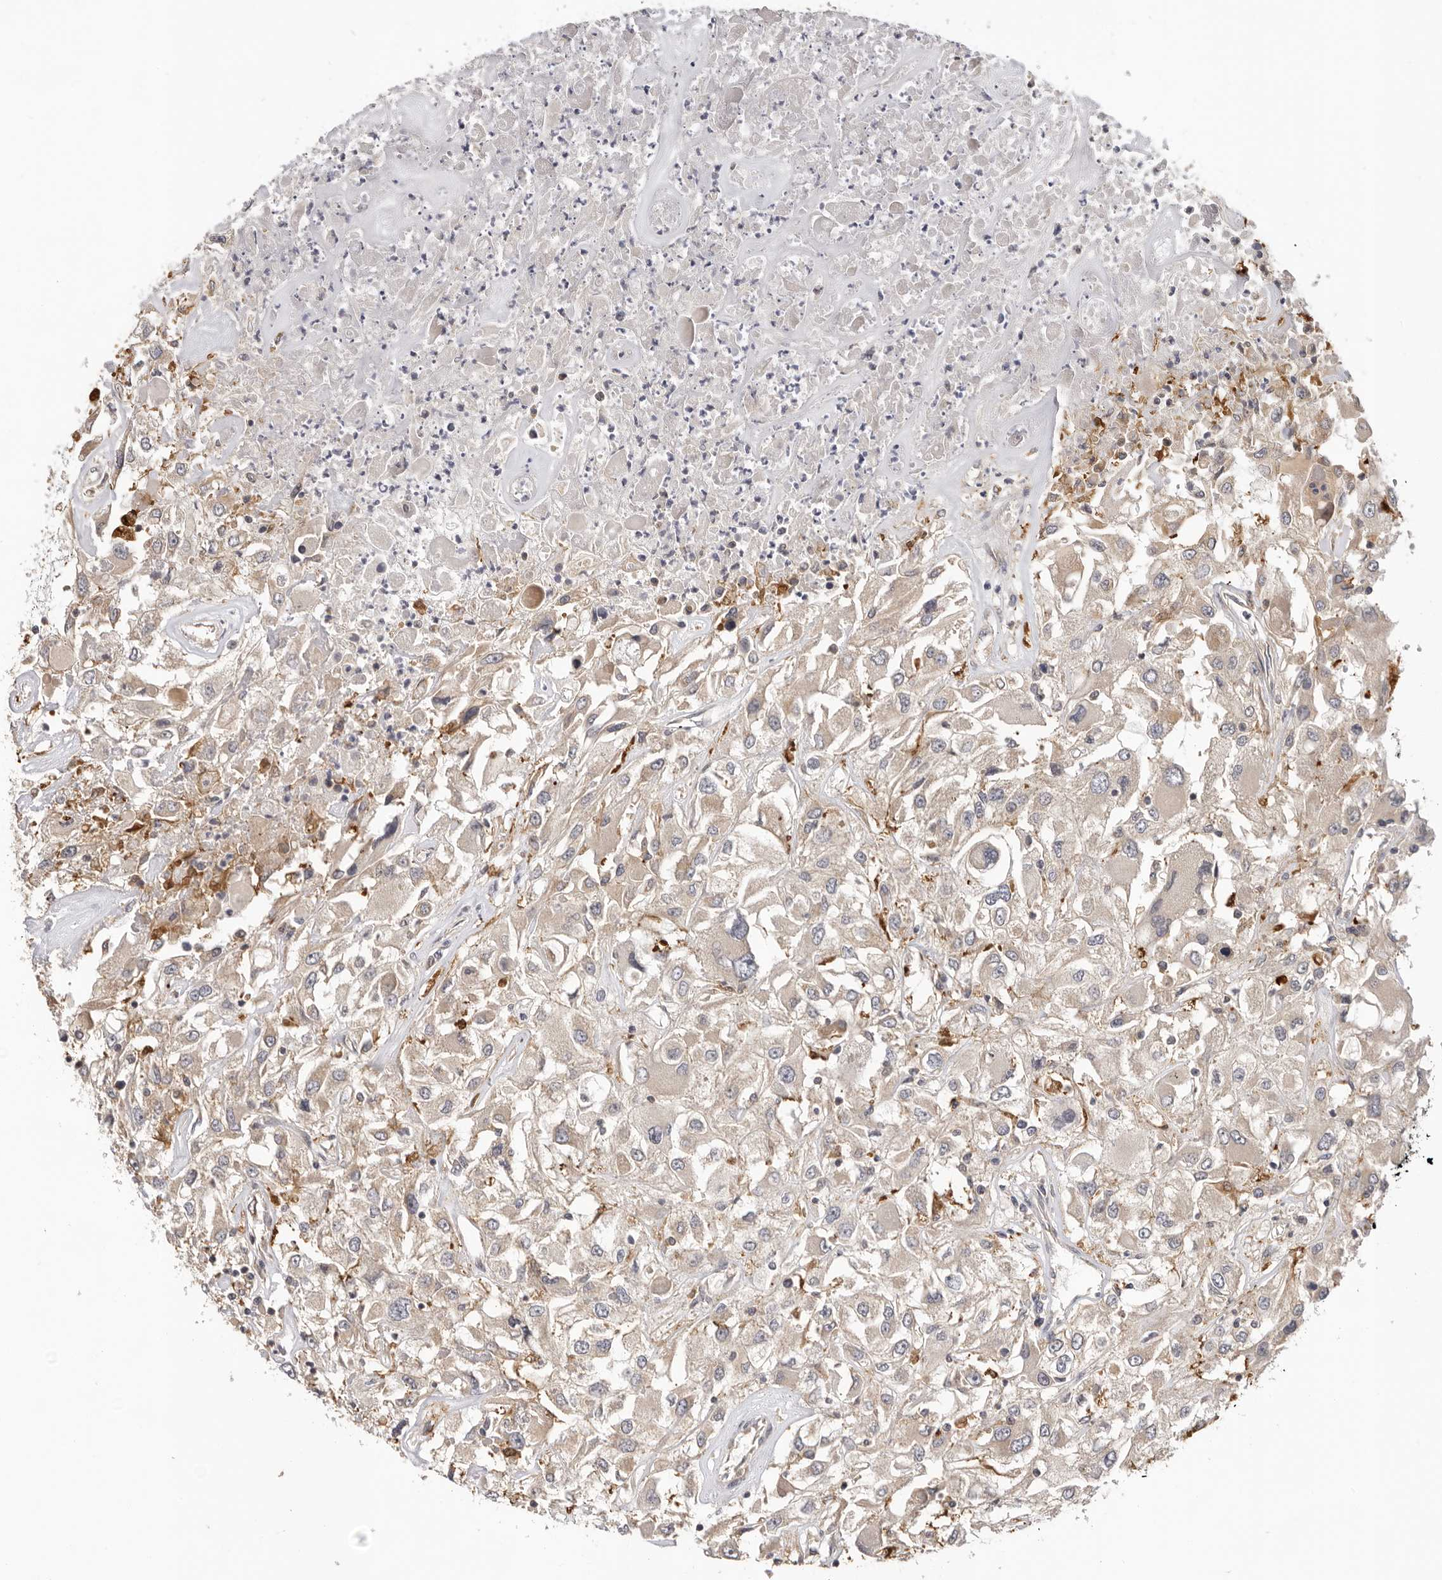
{"staining": {"intensity": "weak", "quantity": ">75%", "location": "cytoplasmic/membranous"}, "tissue": "renal cancer", "cell_type": "Tumor cells", "image_type": "cancer", "snomed": [{"axis": "morphology", "description": "Adenocarcinoma, NOS"}, {"axis": "topography", "description": "Kidney"}], "caption": "A brown stain labels weak cytoplasmic/membranous expression of a protein in human adenocarcinoma (renal) tumor cells.", "gene": "PPP1R42", "patient": {"sex": "female", "age": 52}}